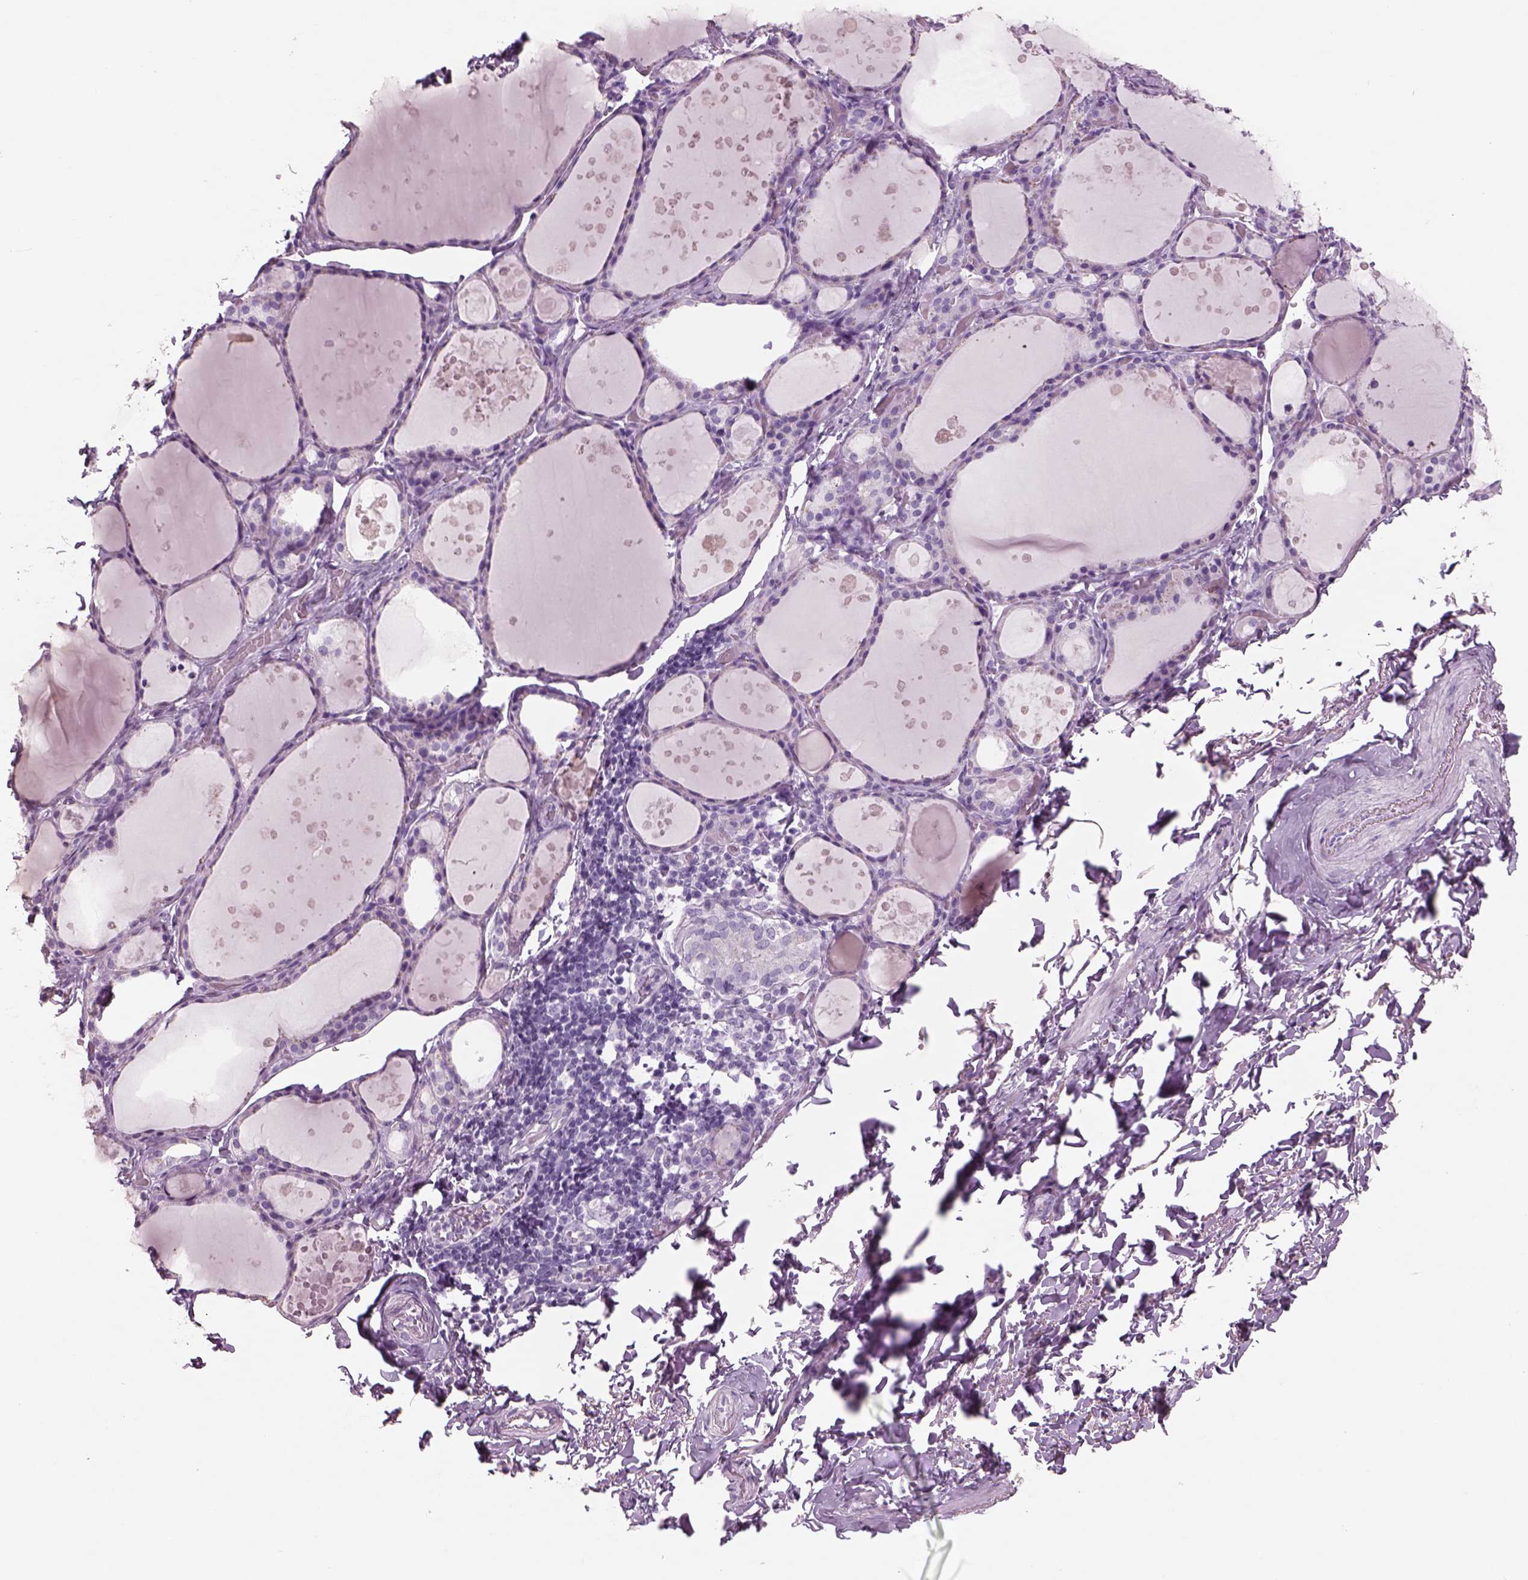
{"staining": {"intensity": "negative", "quantity": "none", "location": "none"}, "tissue": "thyroid gland", "cell_type": "Glandular cells", "image_type": "normal", "snomed": [{"axis": "morphology", "description": "Normal tissue, NOS"}, {"axis": "topography", "description": "Thyroid gland"}], "caption": "The micrograph shows no significant expression in glandular cells of thyroid gland.", "gene": "RHO", "patient": {"sex": "male", "age": 68}}